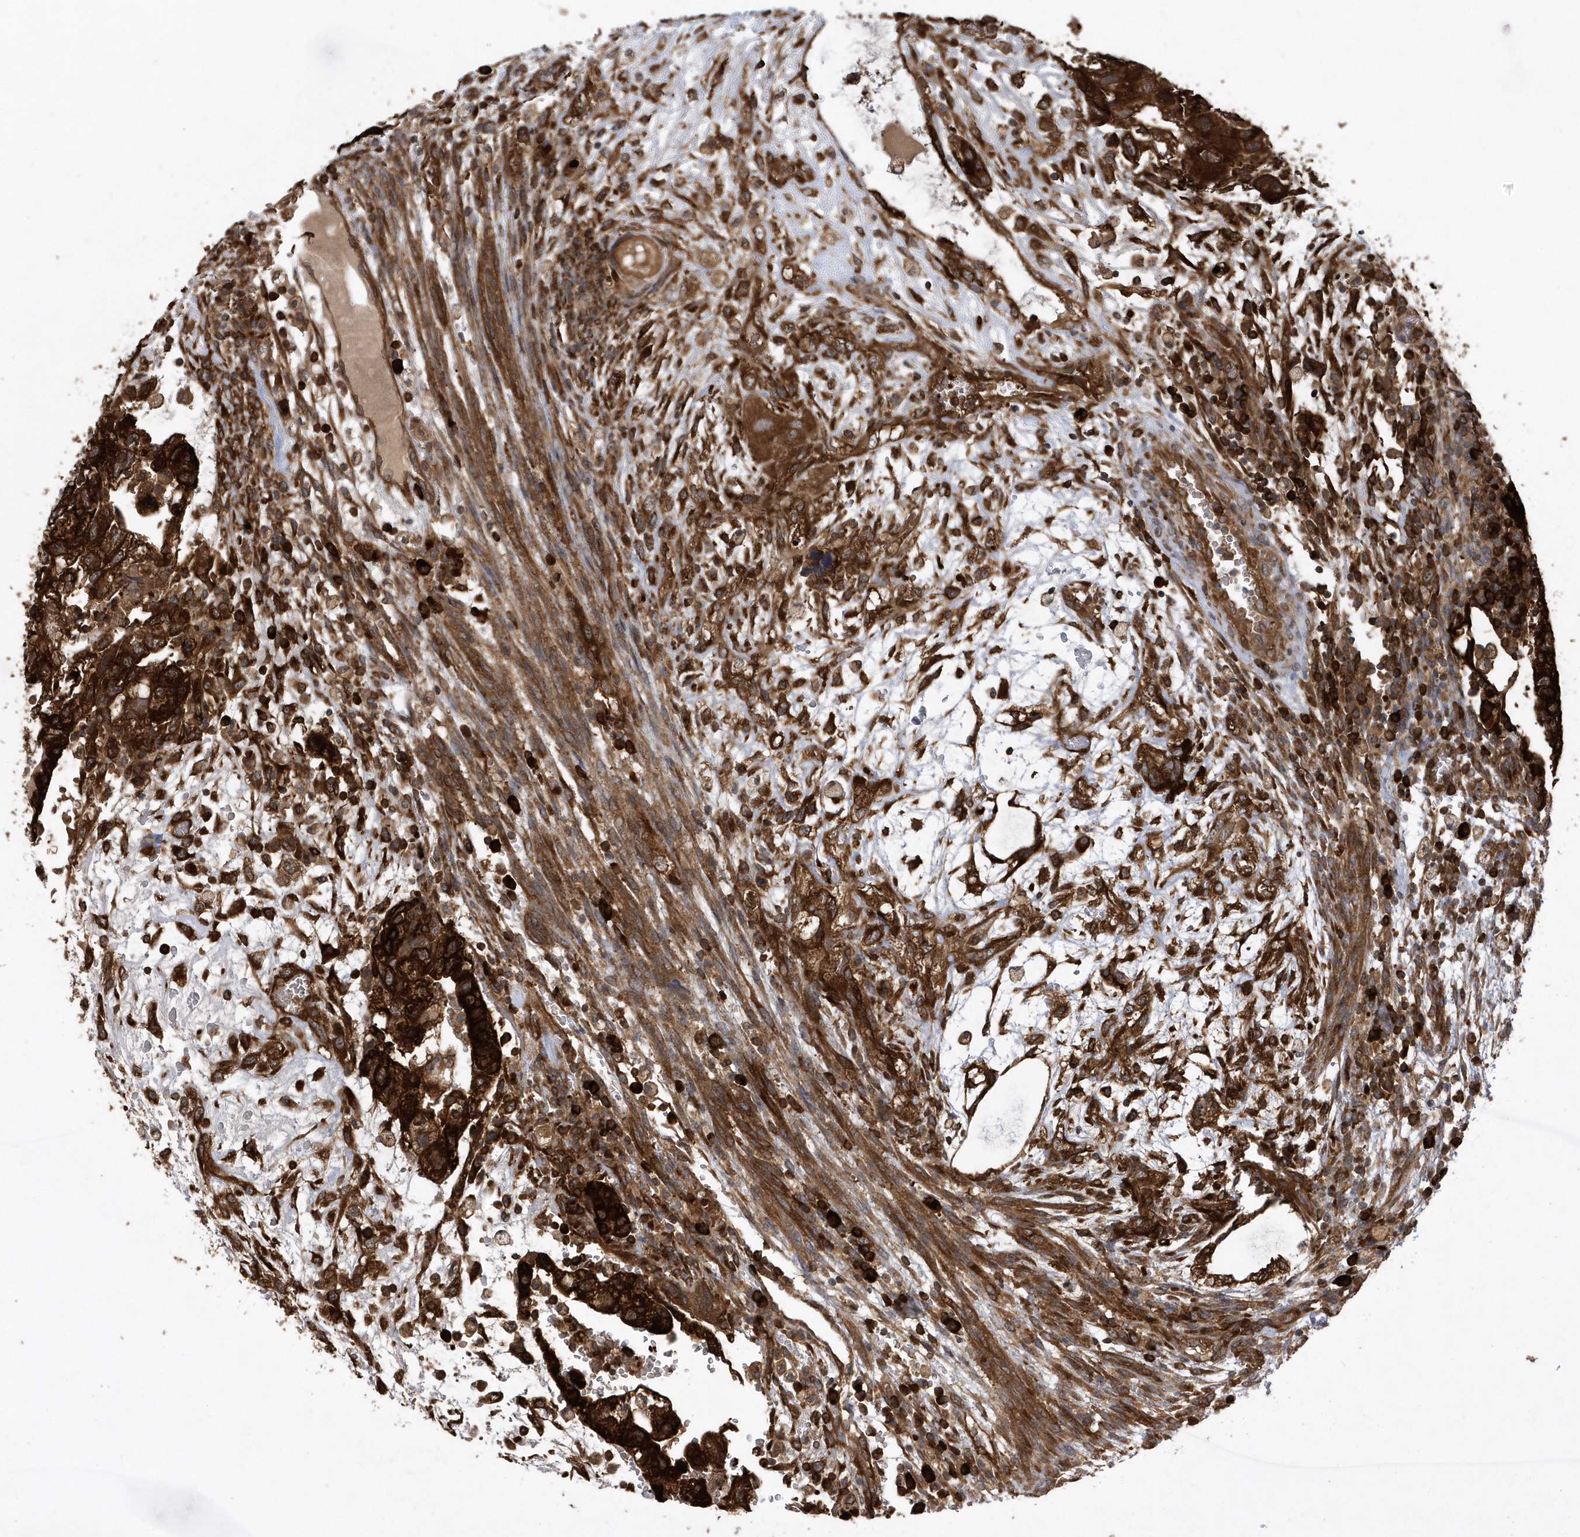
{"staining": {"intensity": "strong", "quantity": ">75%", "location": "cytoplasmic/membranous"}, "tissue": "testis cancer", "cell_type": "Tumor cells", "image_type": "cancer", "snomed": [{"axis": "morphology", "description": "Carcinoma, Embryonal, NOS"}, {"axis": "topography", "description": "Testis"}], "caption": "Embryonal carcinoma (testis) stained with immunohistochemistry (IHC) shows strong cytoplasmic/membranous positivity in about >75% of tumor cells. (DAB (3,3'-diaminobenzidine) IHC with brightfield microscopy, high magnification).", "gene": "PAICS", "patient": {"sex": "male", "age": 36}}